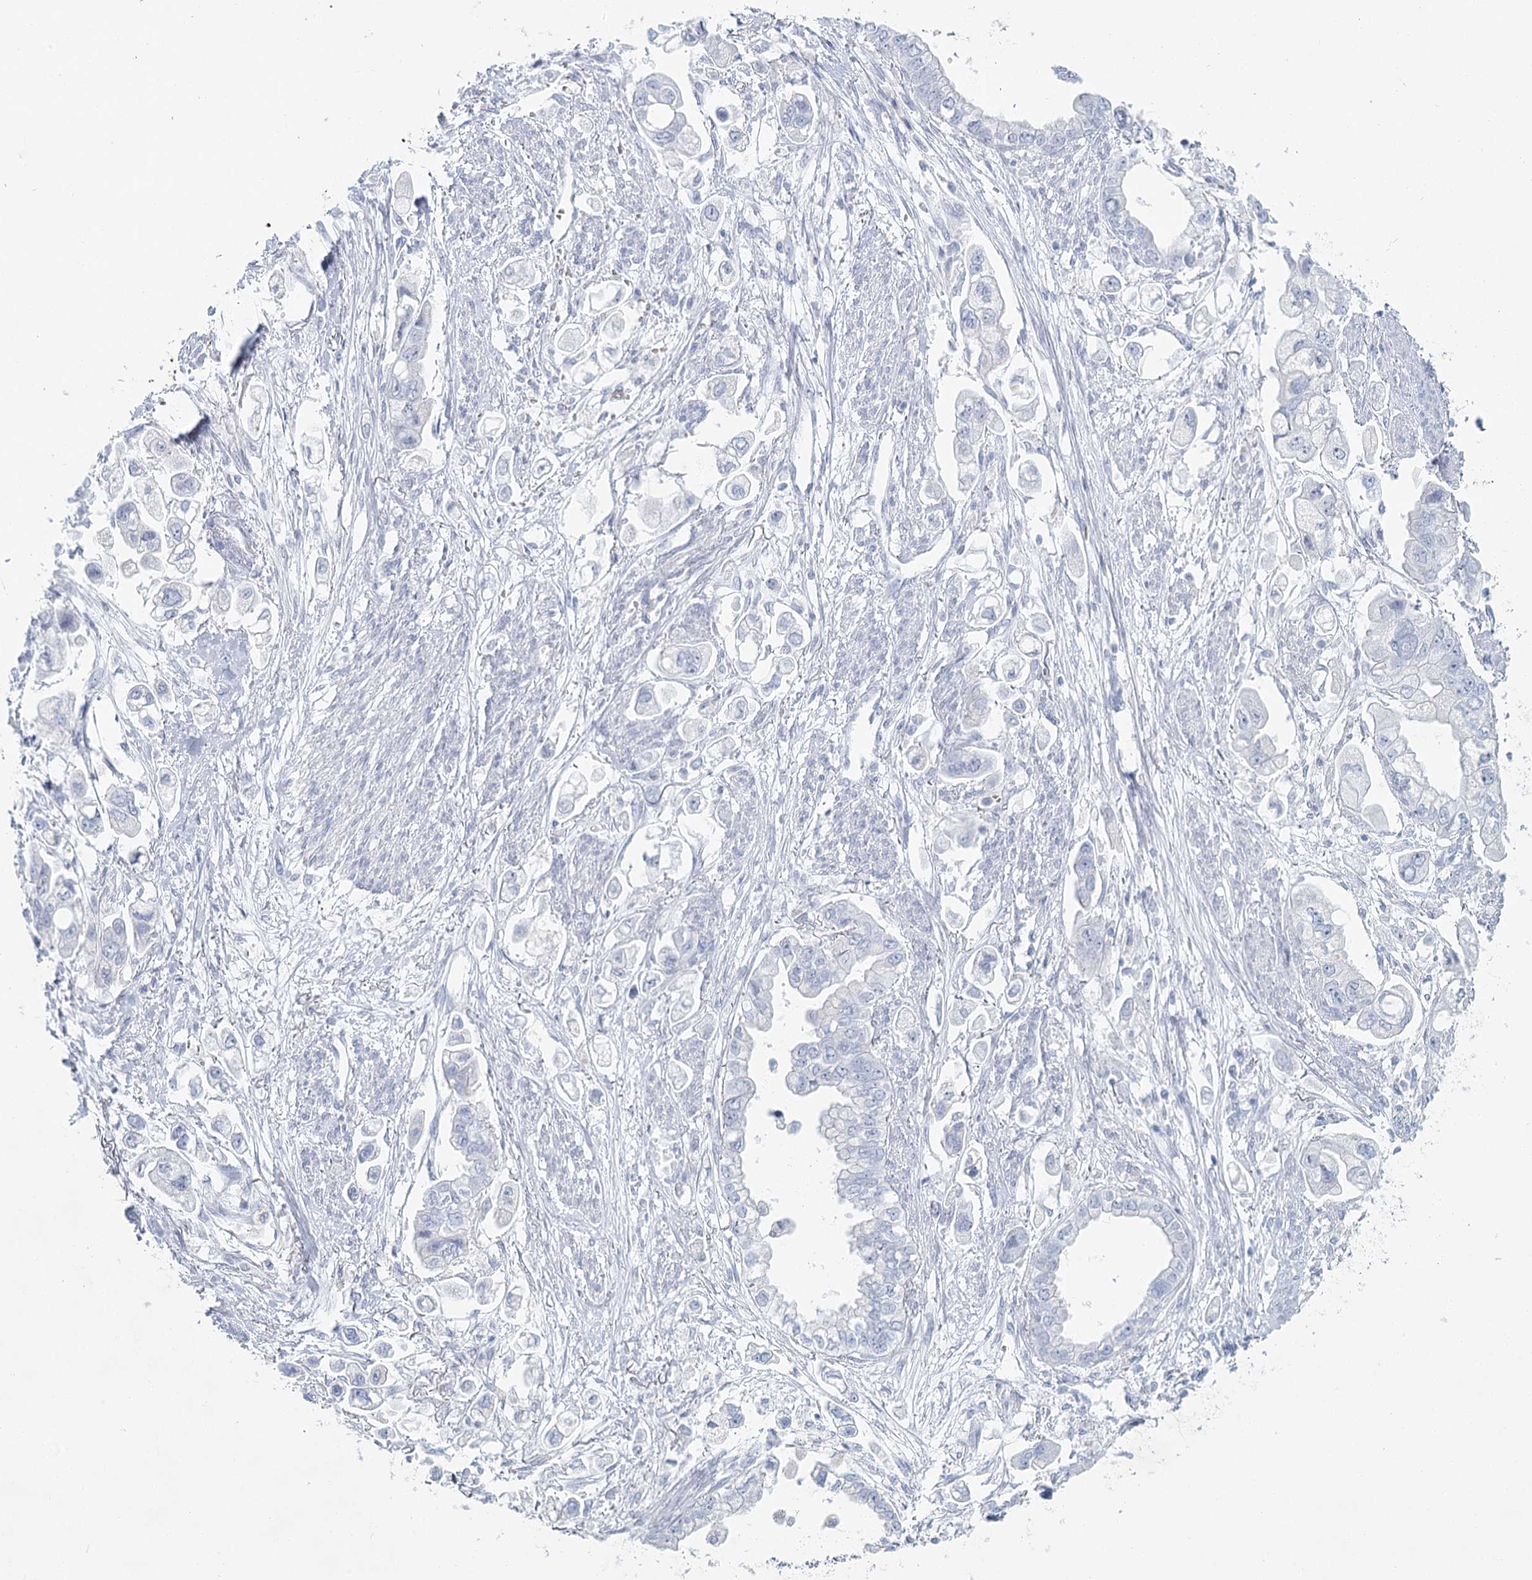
{"staining": {"intensity": "negative", "quantity": "none", "location": "none"}, "tissue": "stomach cancer", "cell_type": "Tumor cells", "image_type": "cancer", "snomed": [{"axis": "morphology", "description": "Adenocarcinoma, NOS"}, {"axis": "topography", "description": "Stomach"}], "caption": "The IHC photomicrograph has no significant staining in tumor cells of stomach cancer tissue. (DAB immunohistochemistry with hematoxylin counter stain).", "gene": "IFIT5", "patient": {"sex": "male", "age": 62}}